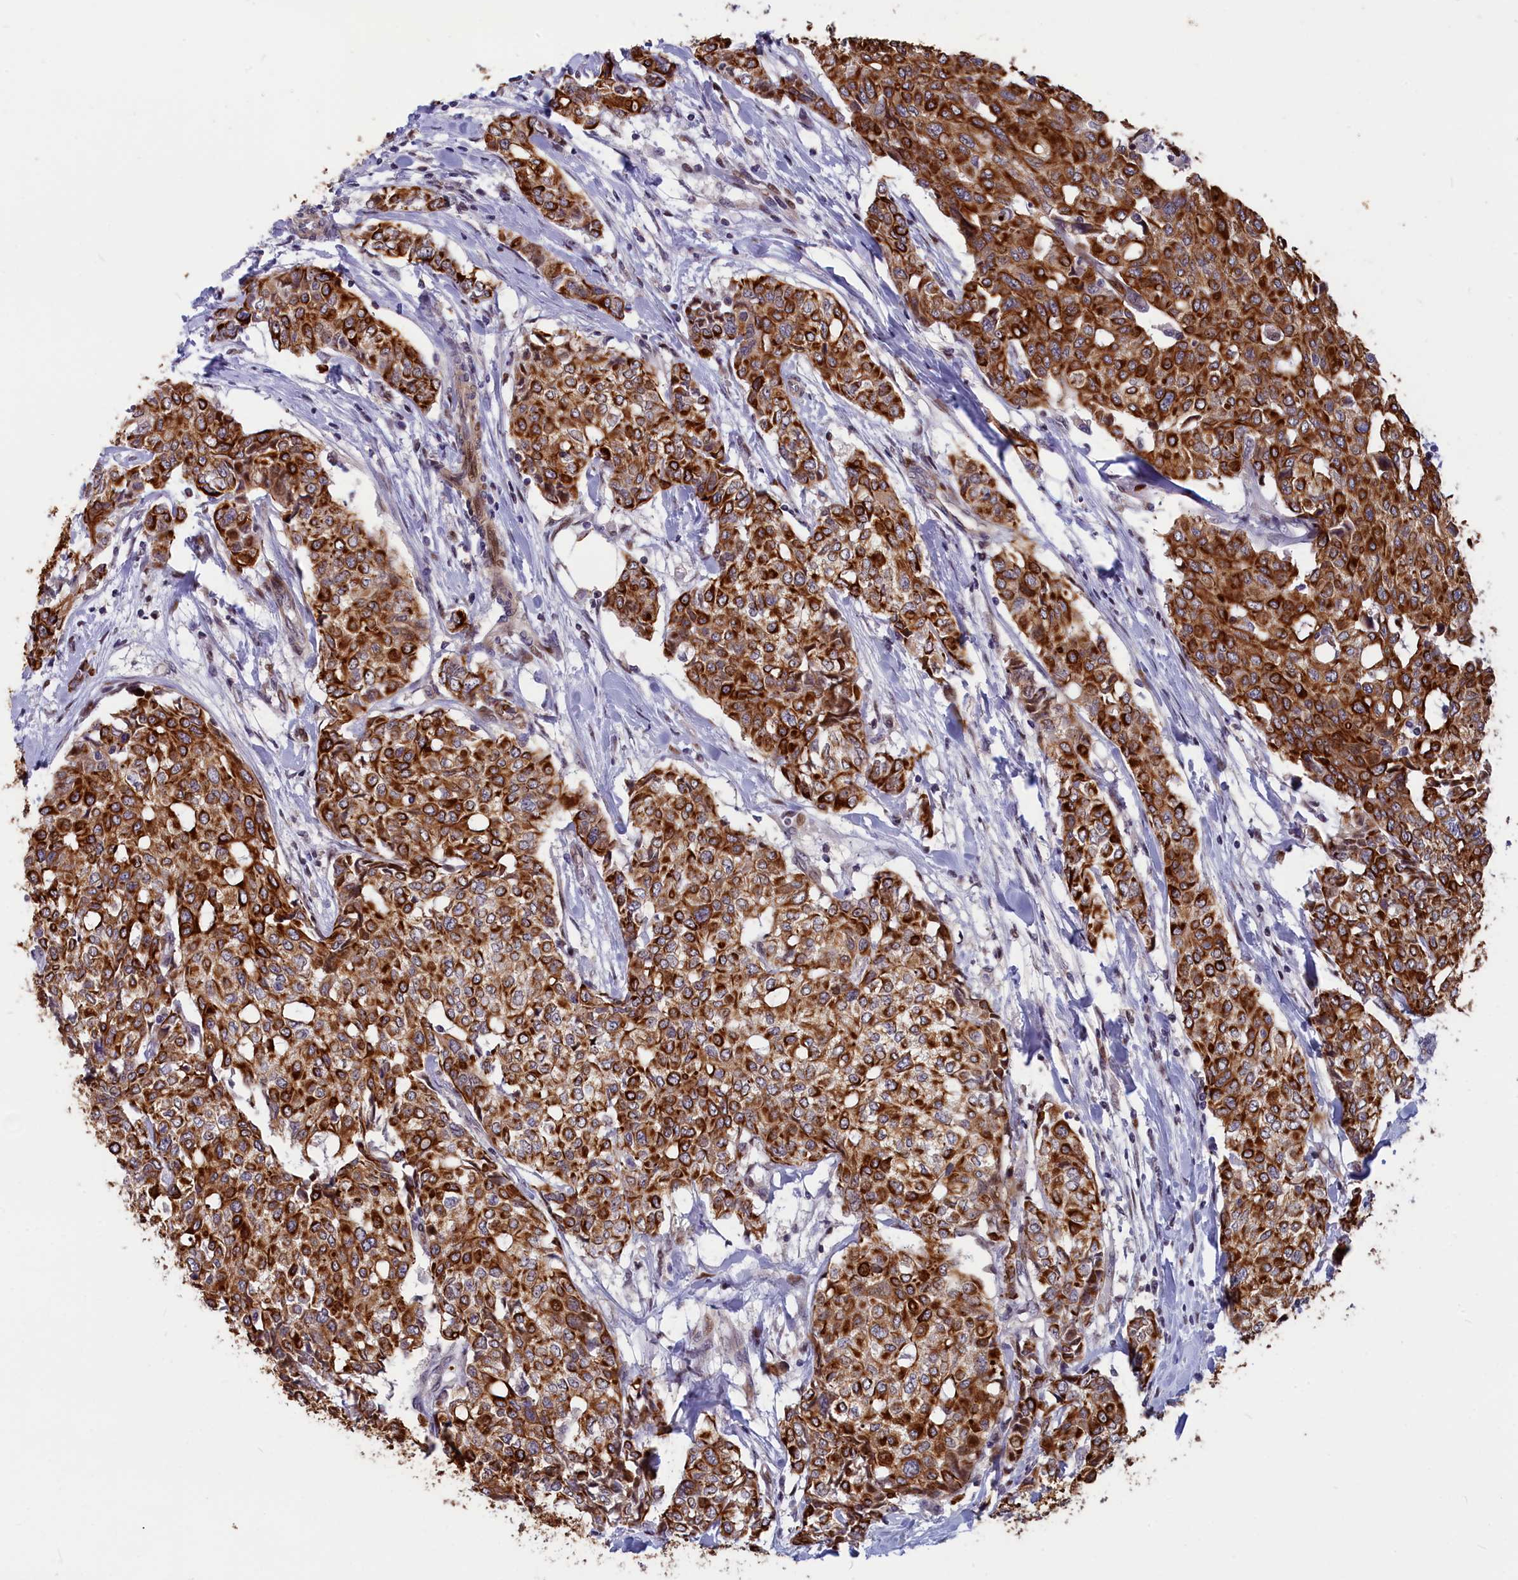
{"staining": {"intensity": "strong", "quantity": ">75%", "location": "cytoplasmic/membranous"}, "tissue": "breast cancer", "cell_type": "Tumor cells", "image_type": "cancer", "snomed": [{"axis": "morphology", "description": "Lobular carcinoma"}, {"axis": "topography", "description": "Breast"}], "caption": "IHC photomicrograph of neoplastic tissue: breast cancer (lobular carcinoma) stained using immunohistochemistry (IHC) demonstrates high levels of strong protein expression localized specifically in the cytoplasmic/membranous of tumor cells, appearing as a cytoplasmic/membranous brown color.", "gene": "ANKRD34B", "patient": {"sex": "female", "age": 51}}